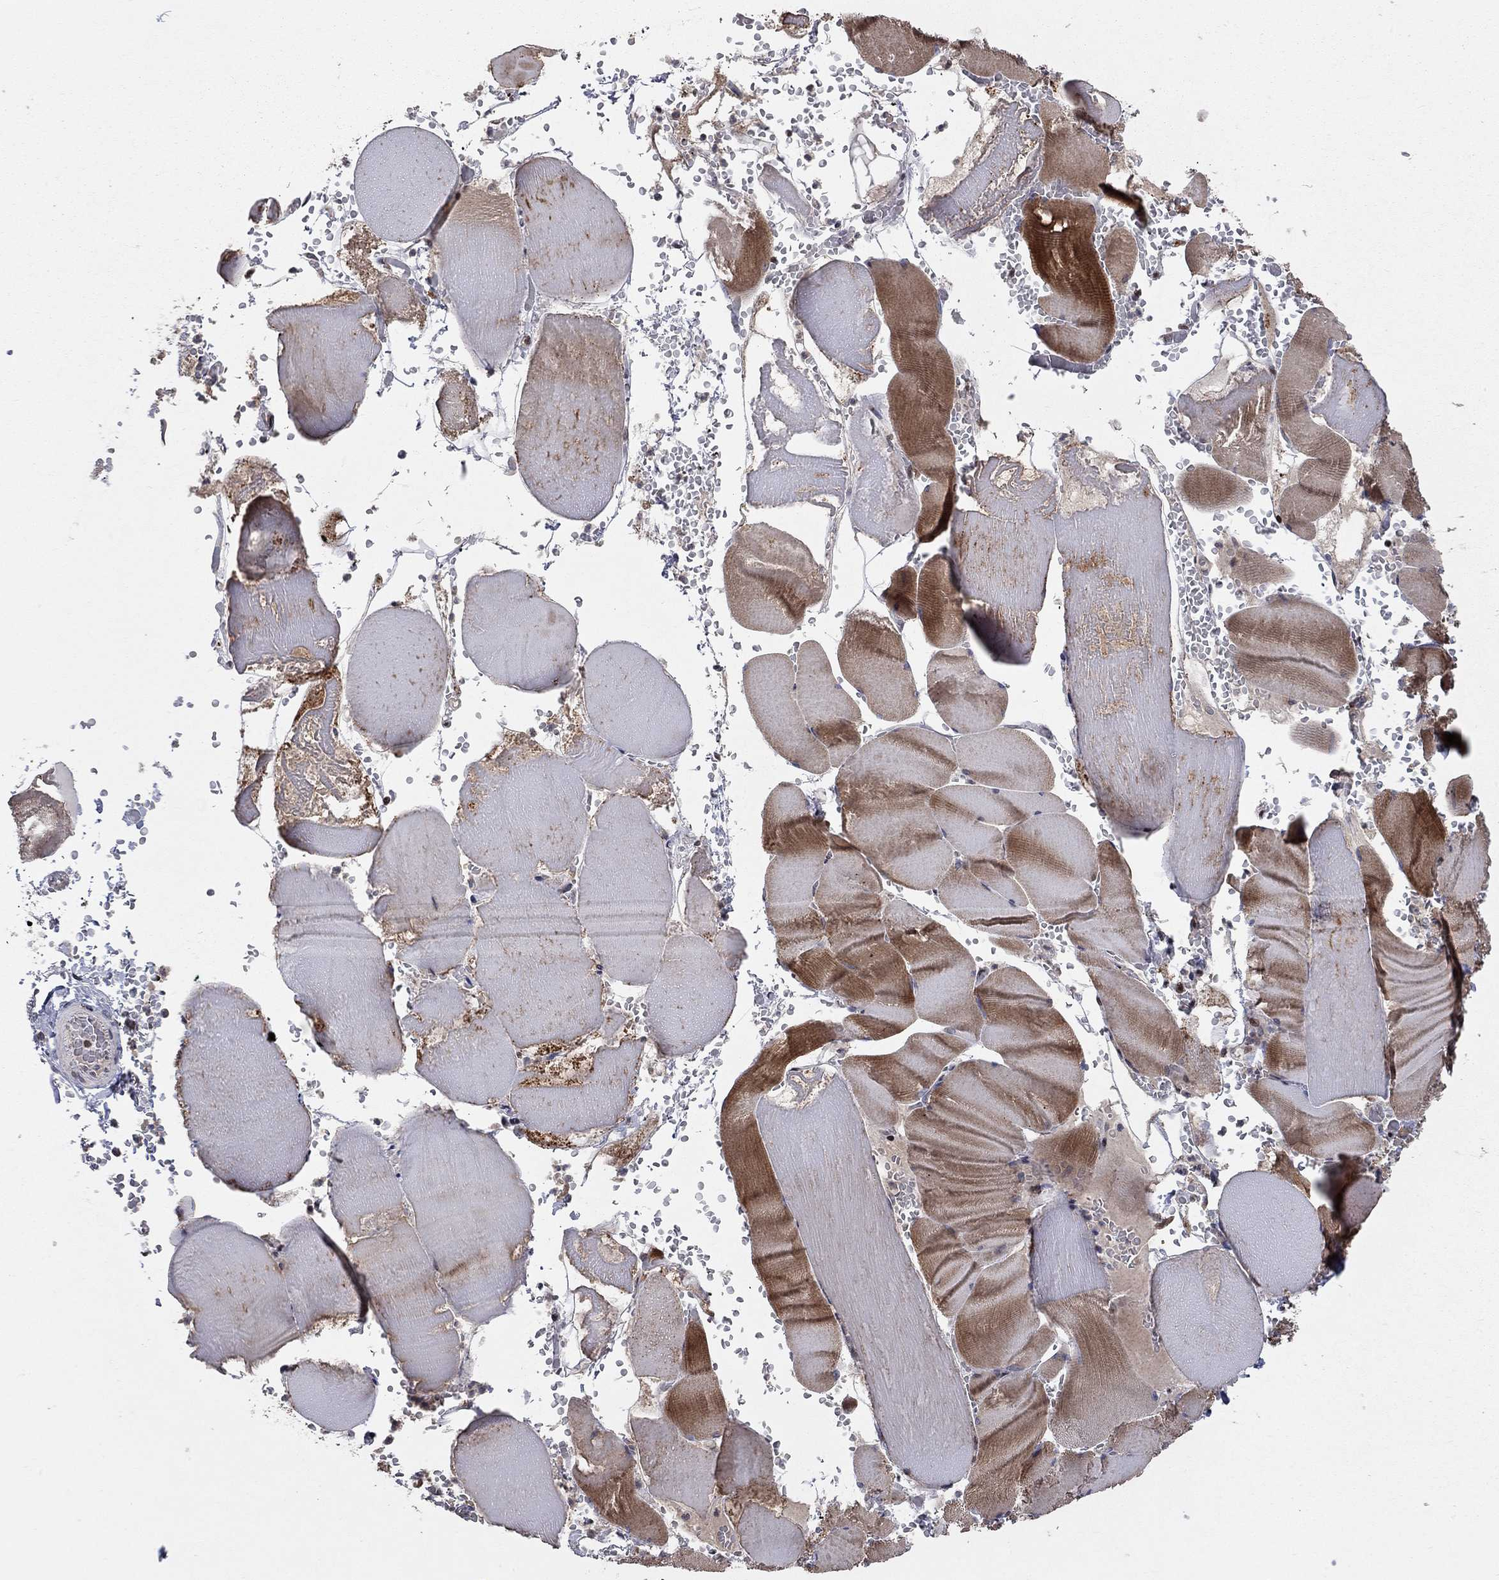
{"staining": {"intensity": "strong", "quantity": "25%-75%", "location": "cytoplasmic/membranous"}, "tissue": "skeletal muscle", "cell_type": "Myocytes", "image_type": "normal", "snomed": [{"axis": "morphology", "description": "Normal tissue, NOS"}, {"axis": "topography", "description": "Skeletal muscle"}], "caption": "Strong cytoplasmic/membranous expression for a protein is seen in approximately 25%-75% of myocytes of normal skeletal muscle using immunohistochemistry (IHC).", "gene": "ERN2", "patient": {"sex": "male", "age": 56}}